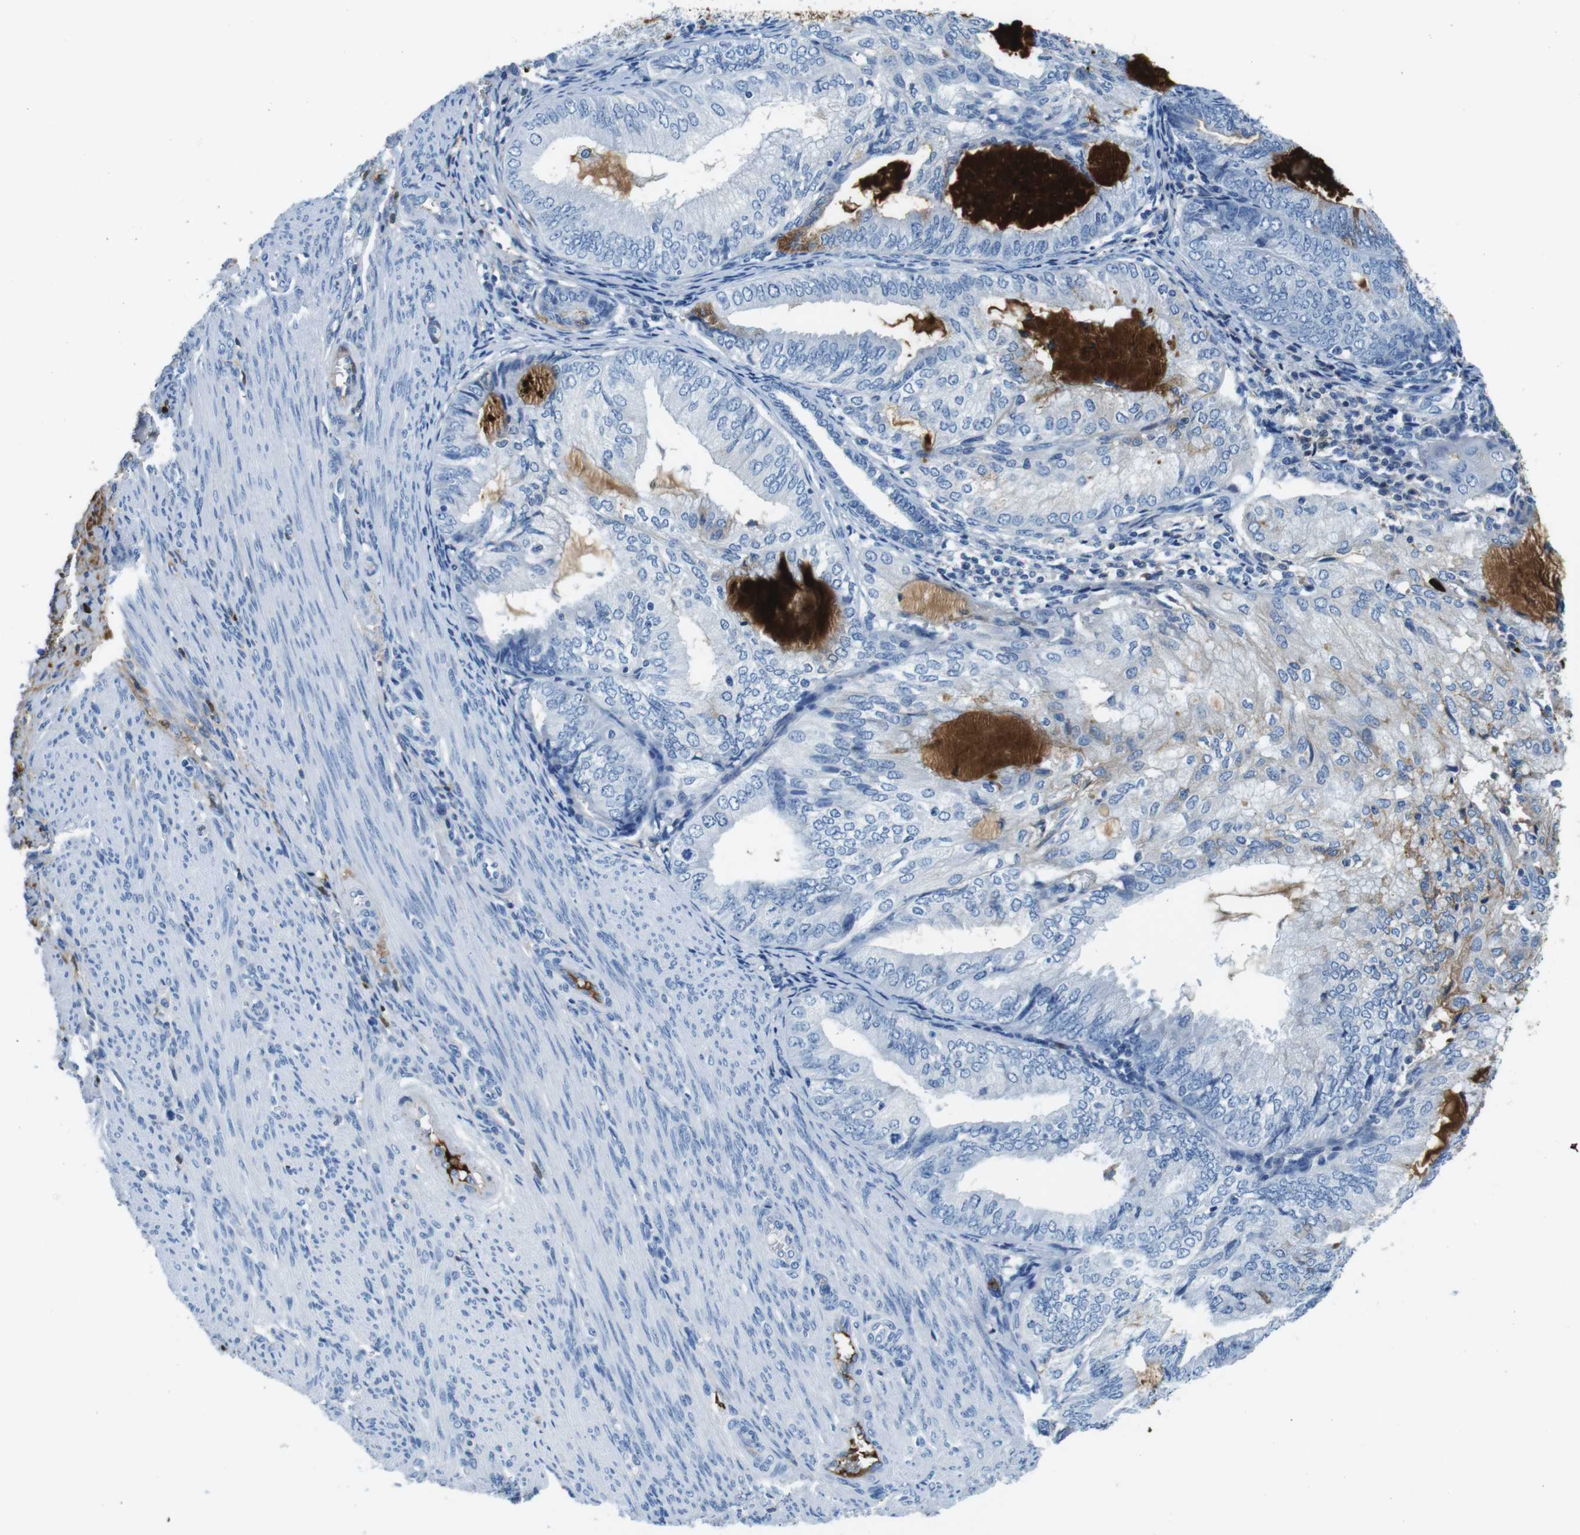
{"staining": {"intensity": "negative", "quantity": "none", "location": "none"}, "tissue": "endometrial cancer", "cell_type": "Tumor cells", "image_type": "cancer", "snomed": [{"axis": "morphology", "description": "Adenocarcinoma, NOS"}, {"axis": "topography", "description": "Endometrium"}], "caption": "Protein analysis of endometrial cancer displays no significant expression in tumor cells.", "gene": "IGKC", "patient": {"sex": "female", "age": 81}}